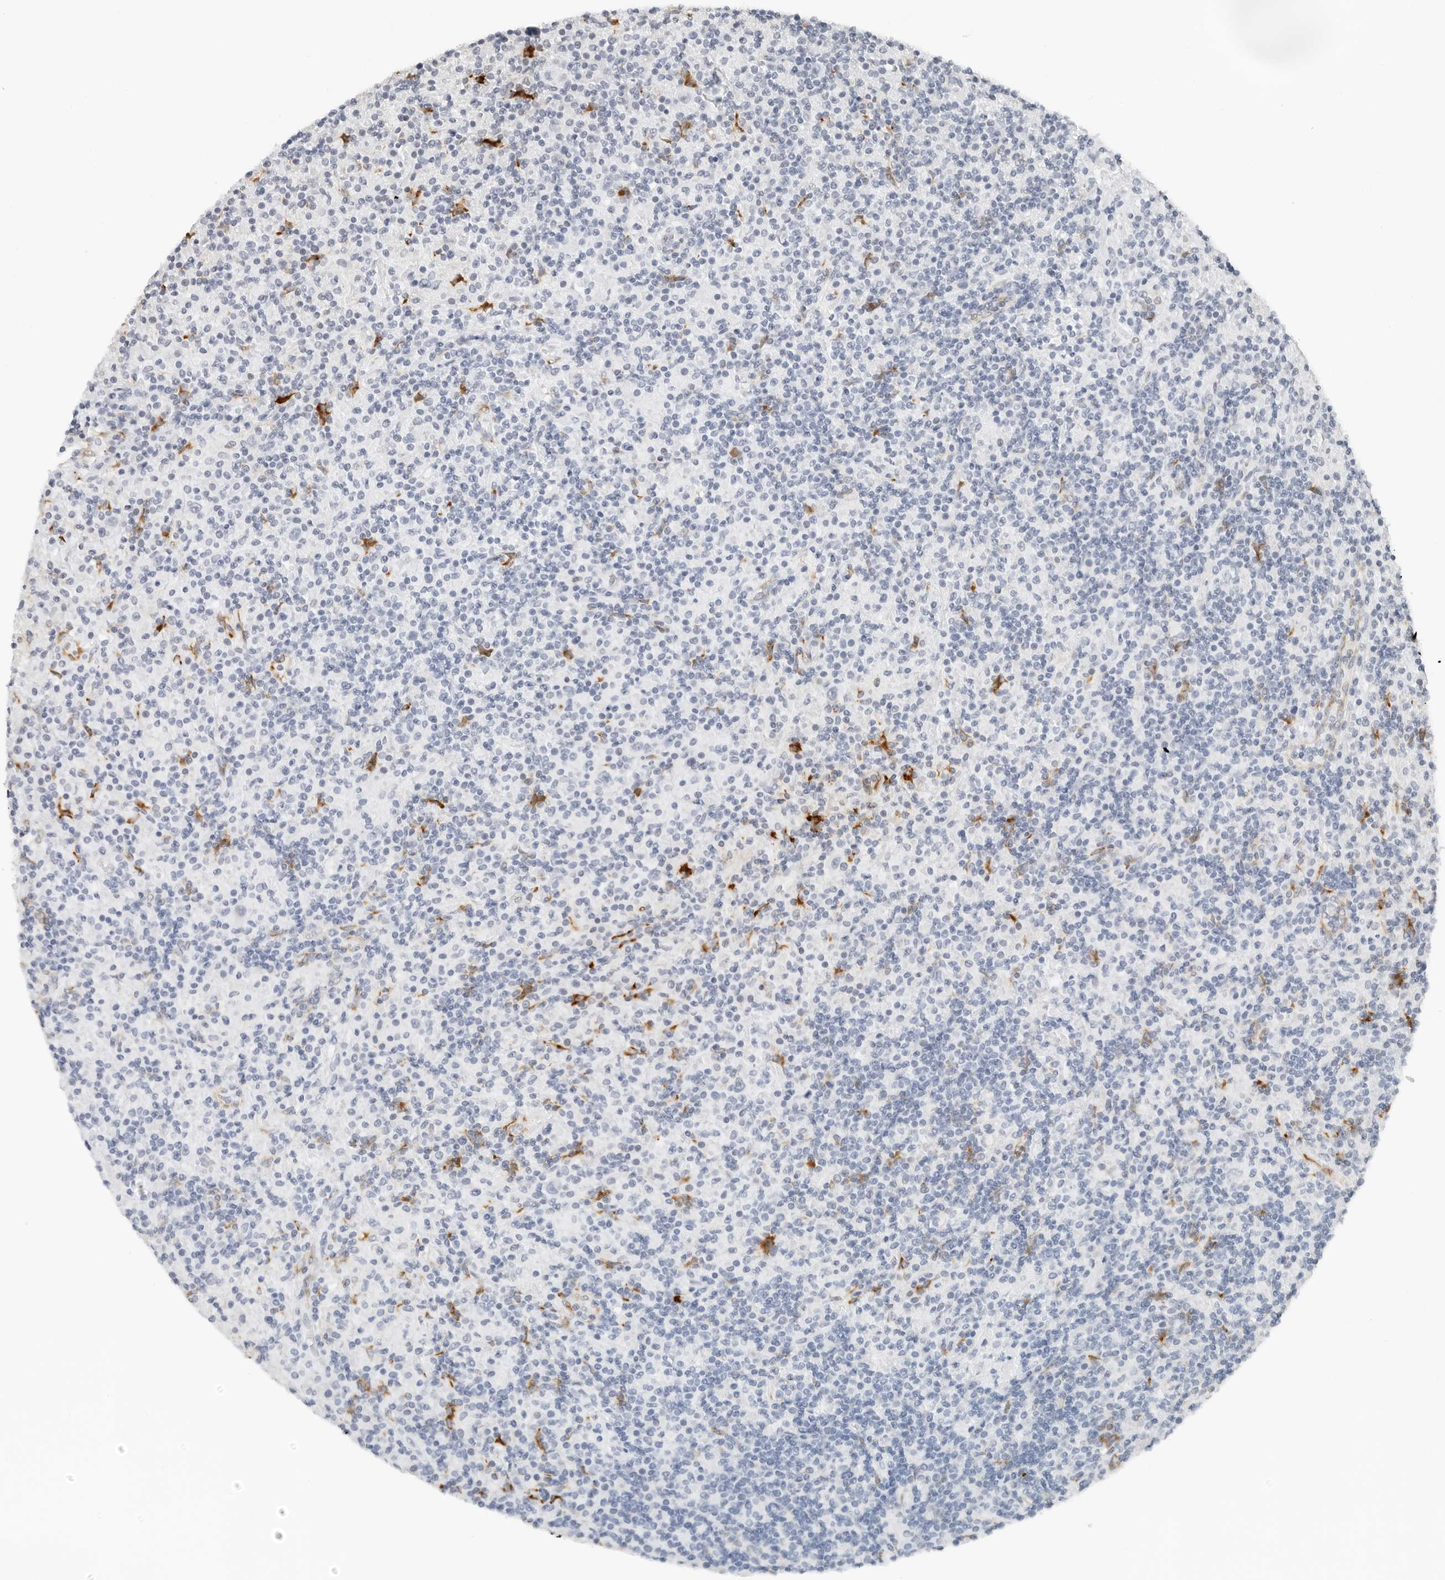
{"staining": {"intensity": "negative", "quantity": "none", "location": "none"}, "tissue": "lymphoma", "cell_type": "Tumor cells", "image_type": "cancer", "snomed": [{"axis": "morphology", "description": "Hodgkin's disease, NOS"}, {"axis": "topography", "description": "Lymph node"}], "caption": "Immunohistochemical staining of Hodgkin's disease demonstrates no significant expression in tumor cells.", "gene": "P4HA2", "patient": {"sex": "male", "age": 70}}